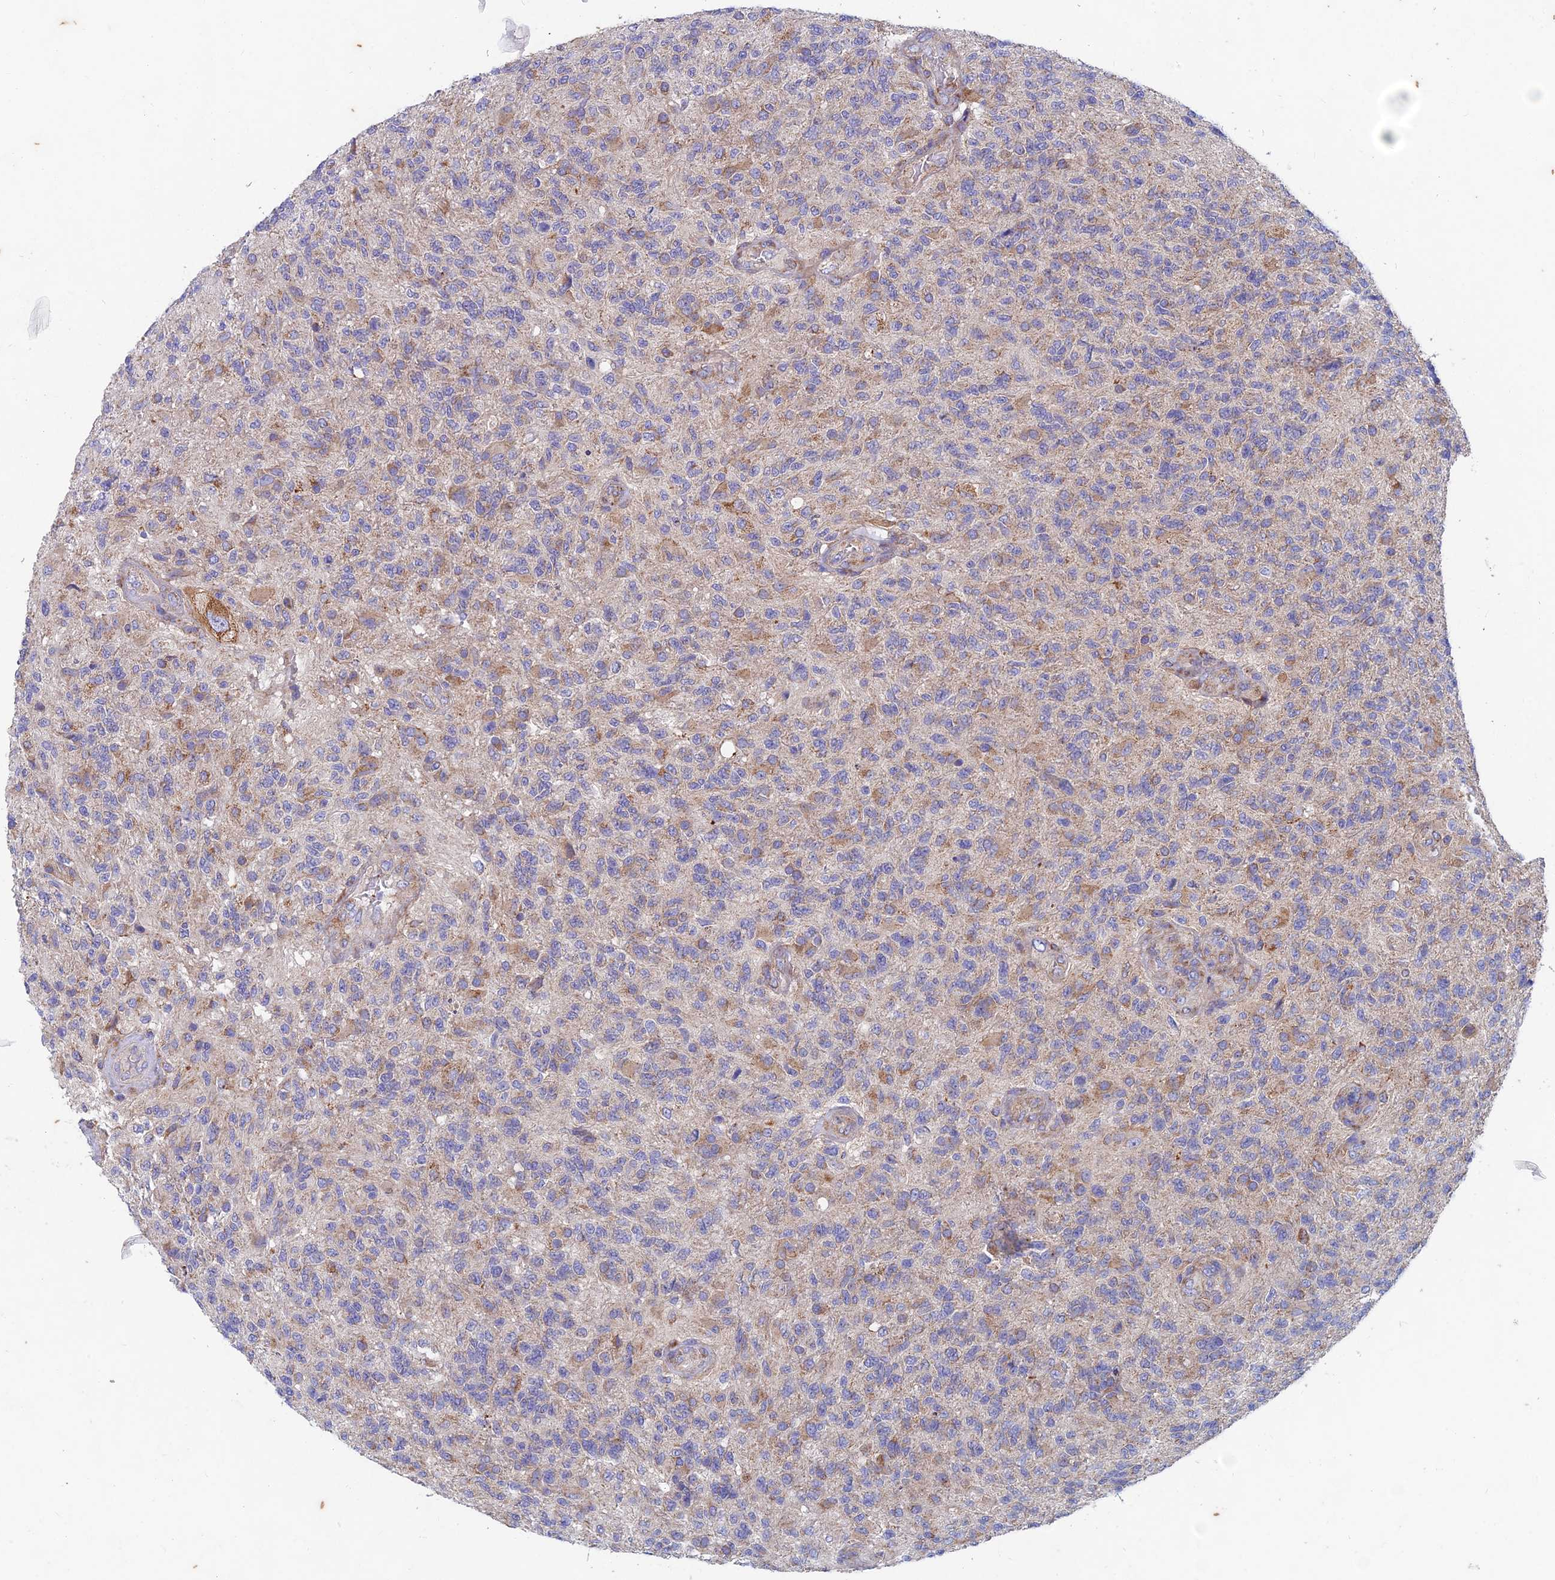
{"staining": {"intensity": "weak", "quantity": "<25%", "location": "cytoplasmic/membranous"}, "tissue": "glioma", "cell_type": "Tumor cells", "image_type": "cancer", "snomed": [{"axis": "morphology", "description": "Glioma, malignant, High grade"}, {"axis": "topography", "description": "Brain"}], "caption": "Protein analysis of glioma demonstrates no significant expression in tumor cells.", "gene": "AP4S1", "patient": {"sex": "male", "age": 56}}